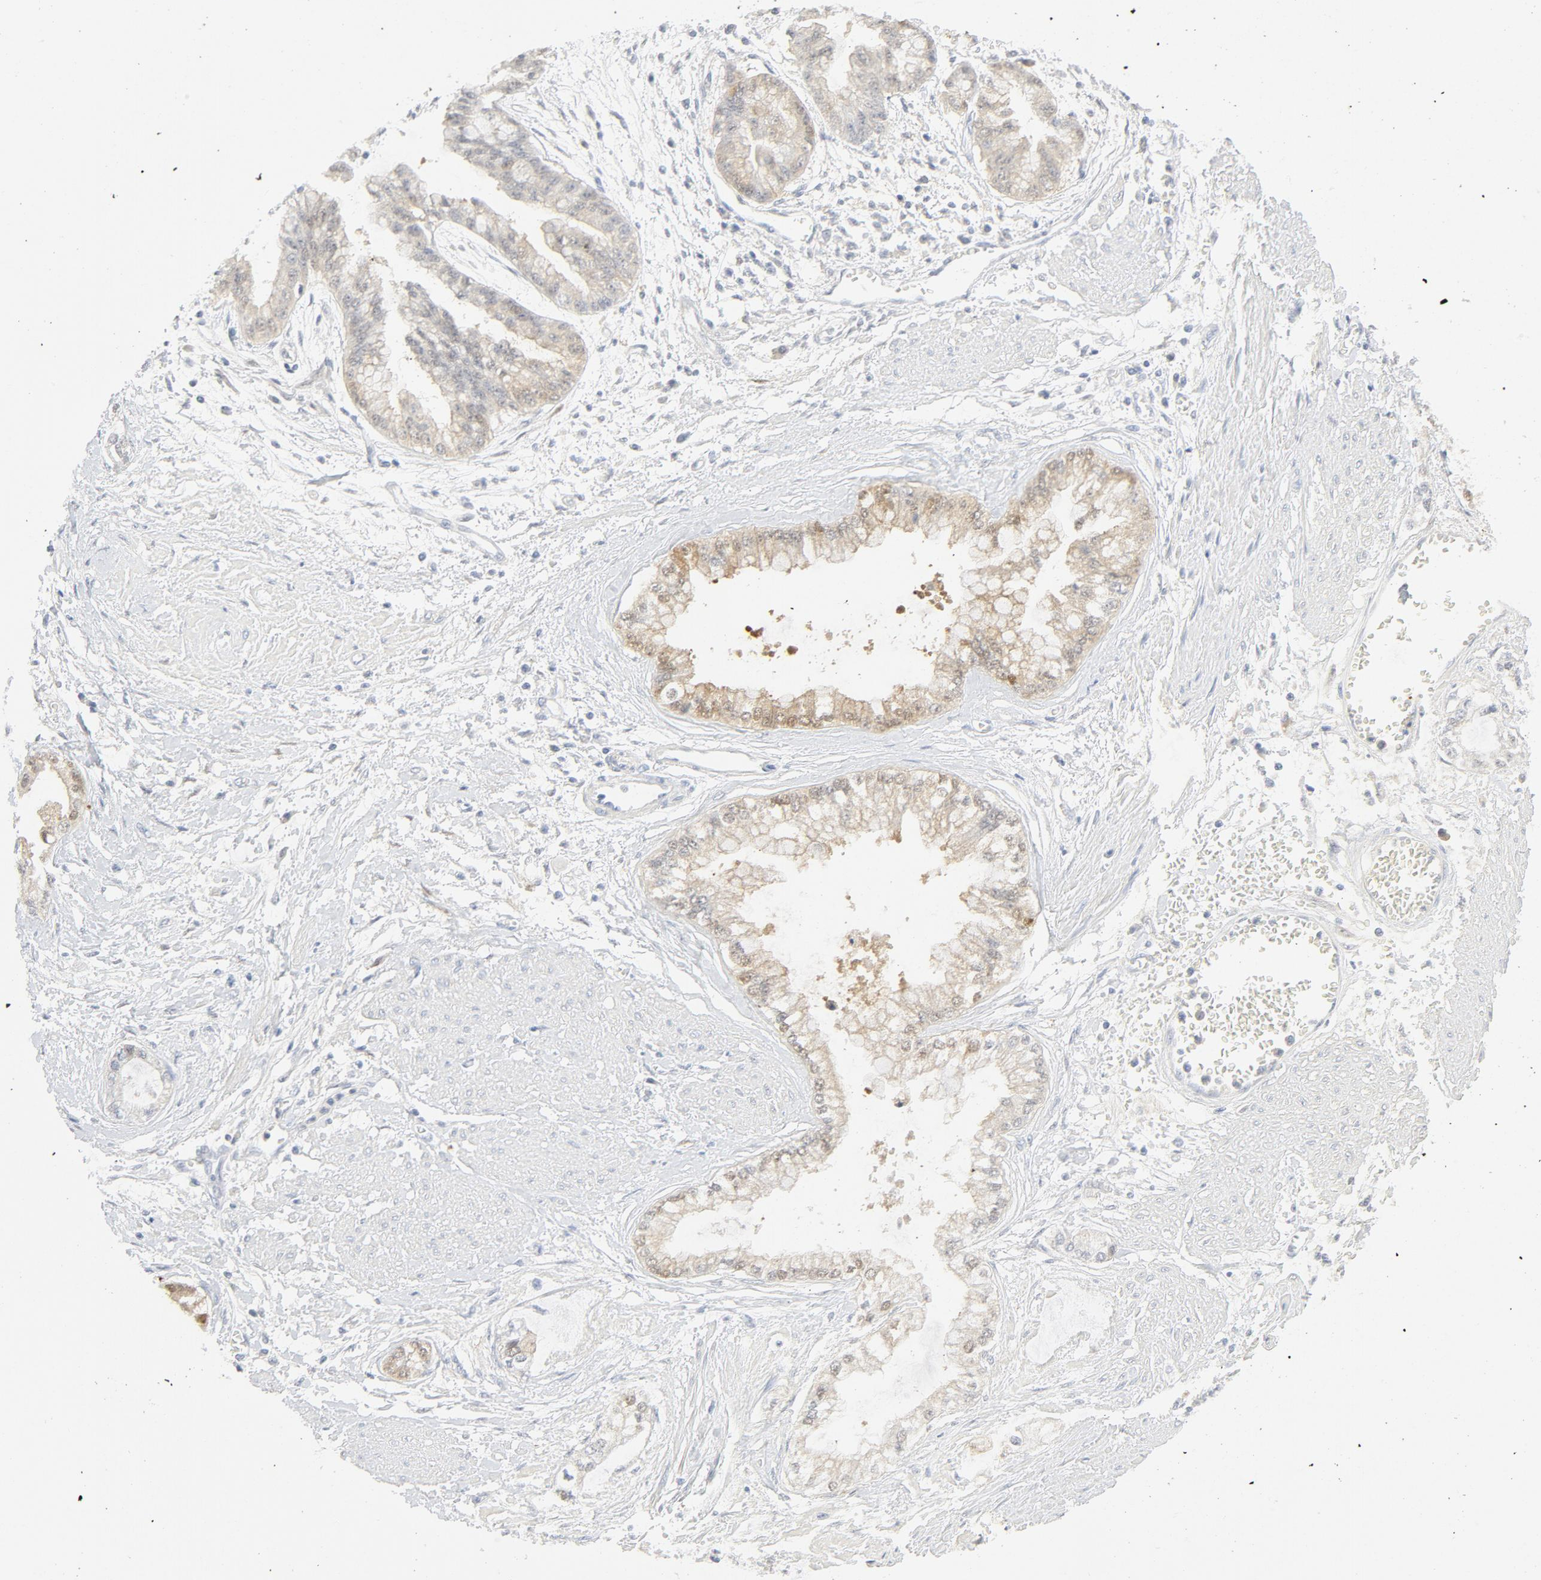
{"staining": {"intensity": "weak", "quantity": "25%-75%", "location": "cytoplasmic/membranous"}, "tissue": "liver cancer", "cell_type": "Tumor cells", "image_type": "cancer", "snomed": [{"axis": "morphology", "description": "Cholangiocarcinoma"}, {"axis": "topography", "description": "Liver"}], "caption": "Immunohistochemistry (IHC) staining of liver cholangiocarcinoma, which reveals low levels of weak cytoplasmic/membranous expression in approximately 25%-75% of tumor cells indicating weak cytoplasmic/membranous protein staining. The staining was performed using DAB (3,3'-diaminobenzidine) (brown) for protein detection and nuclei were counterstained in hematoxylin (blue).", "gene": "PGM1", "patient": {"sex": "female", "age": 79}}